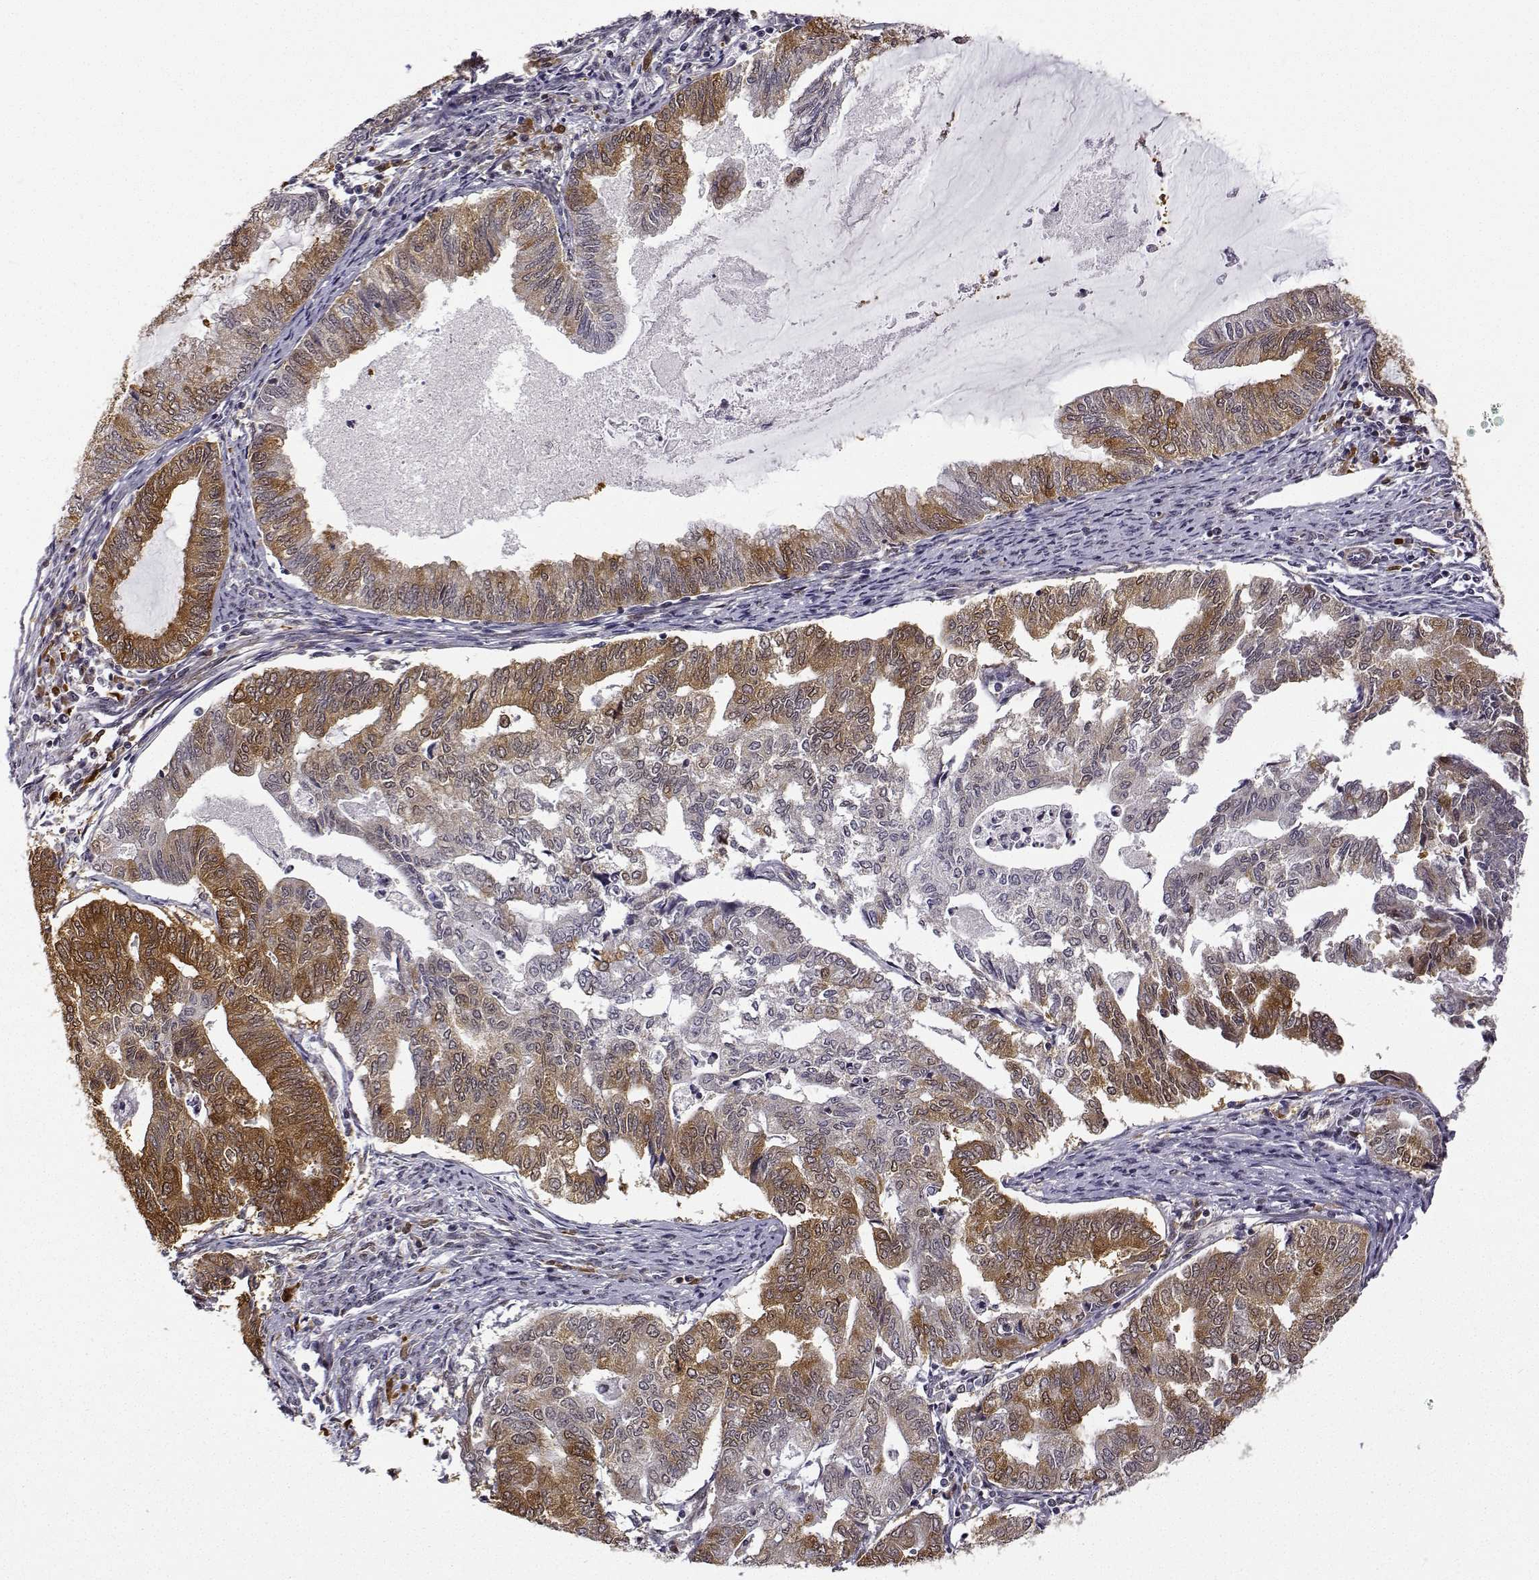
{"staining": {"intensity": "moderate", "quantity": "25%-75%", "location": "cytoplasmic/membranous"}, "tissue": "endometrial cancer", "cell_type": "Tumor cells", "image_type": "cancer", "snomed": [{"axis": "morphology", "description": "Adenocarcinoma, NOS"}, {"axis": "topography", "description": "Endometrium"}], "caption": "Adenocarcinoma (endometrial) tissue demonstrates moderate cytoplasmic/membranous staining in about 25%-75% of tumor cells", "gene": "PHGDH", "patient": {"sex": "female", "age": 79}}